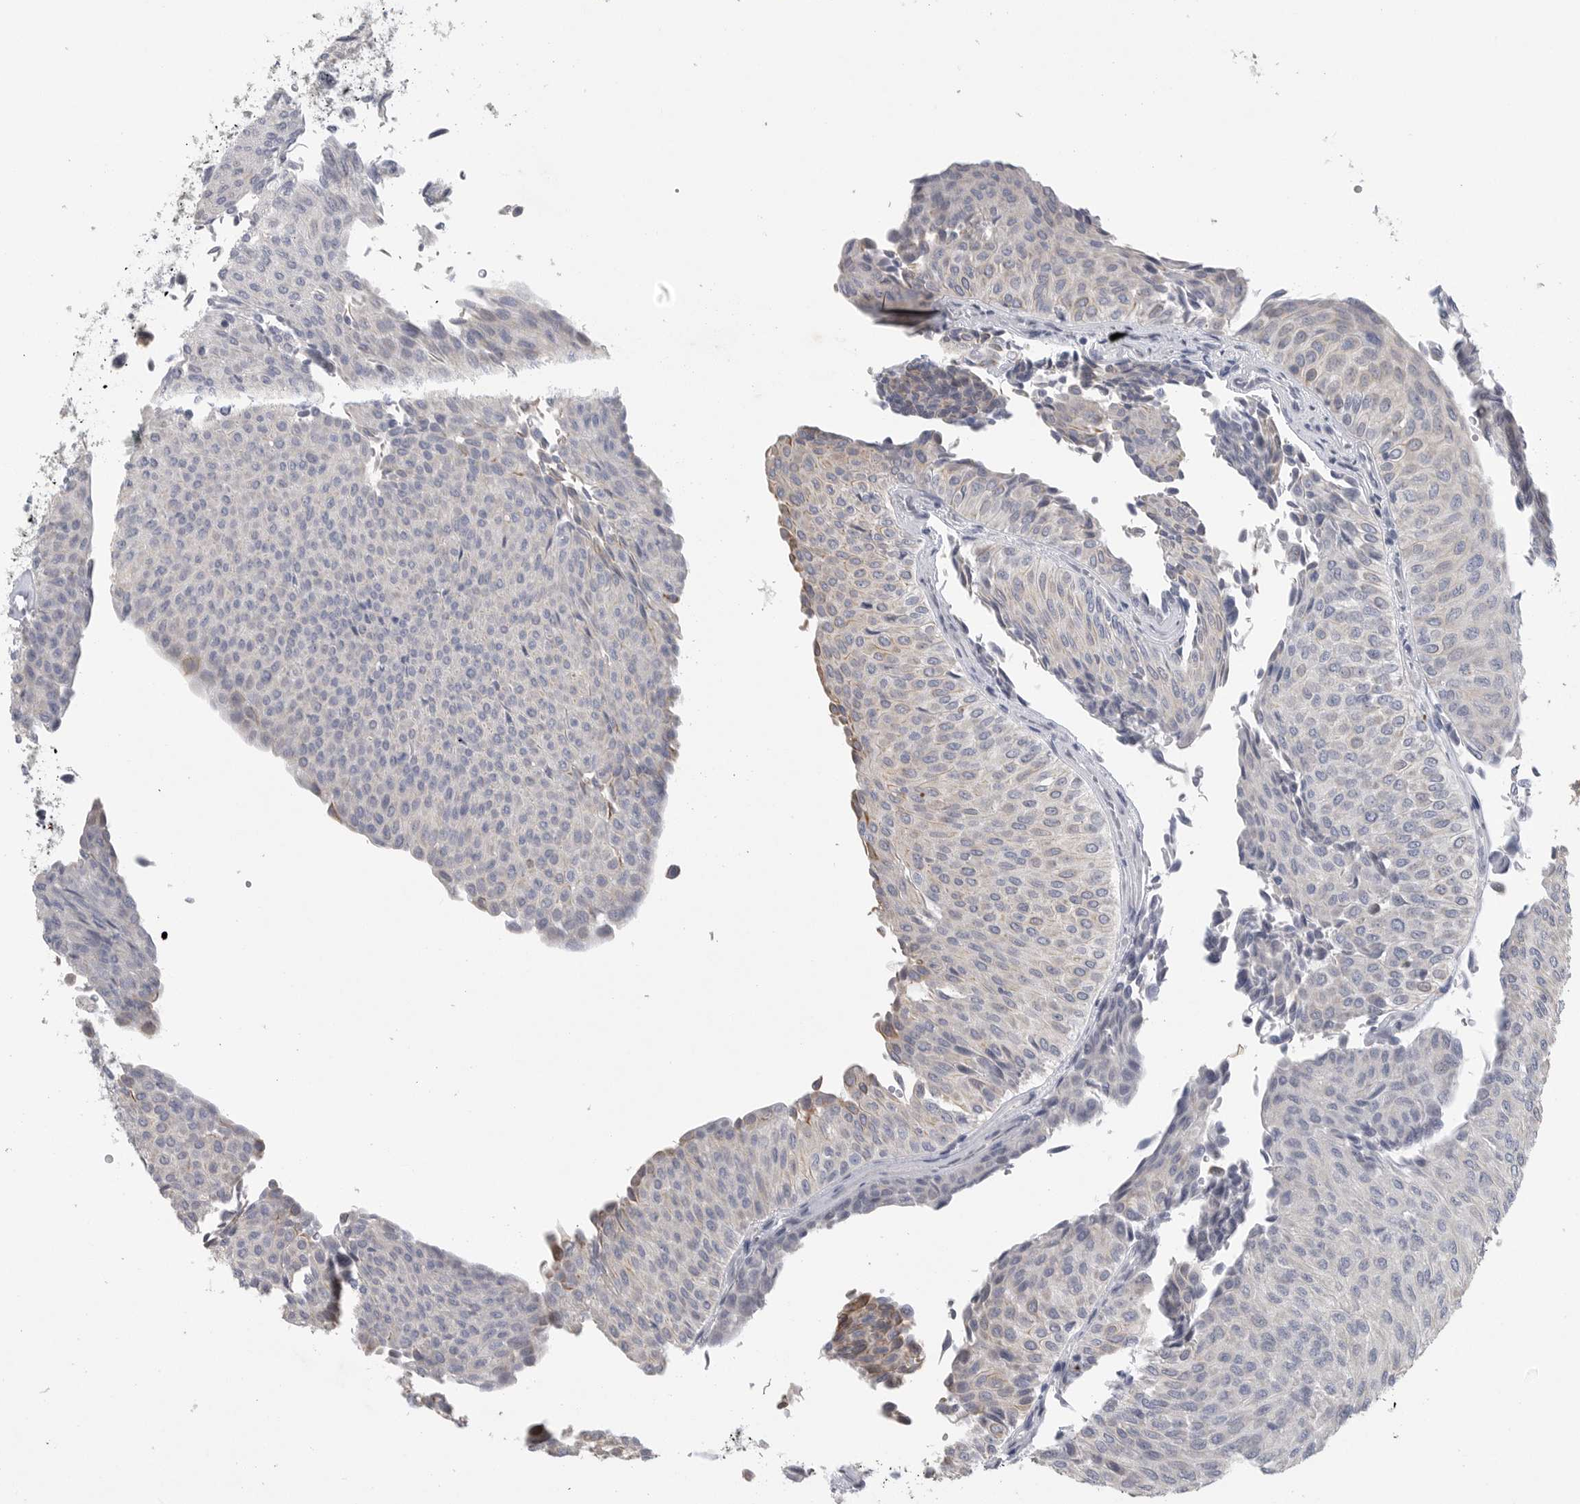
{"staining": {"intensity": "negative", "quantity": "none", "location": "none"}, "tissue": "urothelial cancer", "cell_type": "Tumor cells", "image_type": "cancer", "snomed": [{"axis": "morphology", "description": "Urothelial carcinoma, Low grade"}, {"axis": "topography", "description": "Urinary bladder"}], "caption": "This is an IHC histopathology image of human urothelial cancer. There is no staining in tumor cells.", "gene": "TNR", "patient": {"sex": "male", "age": 78}}